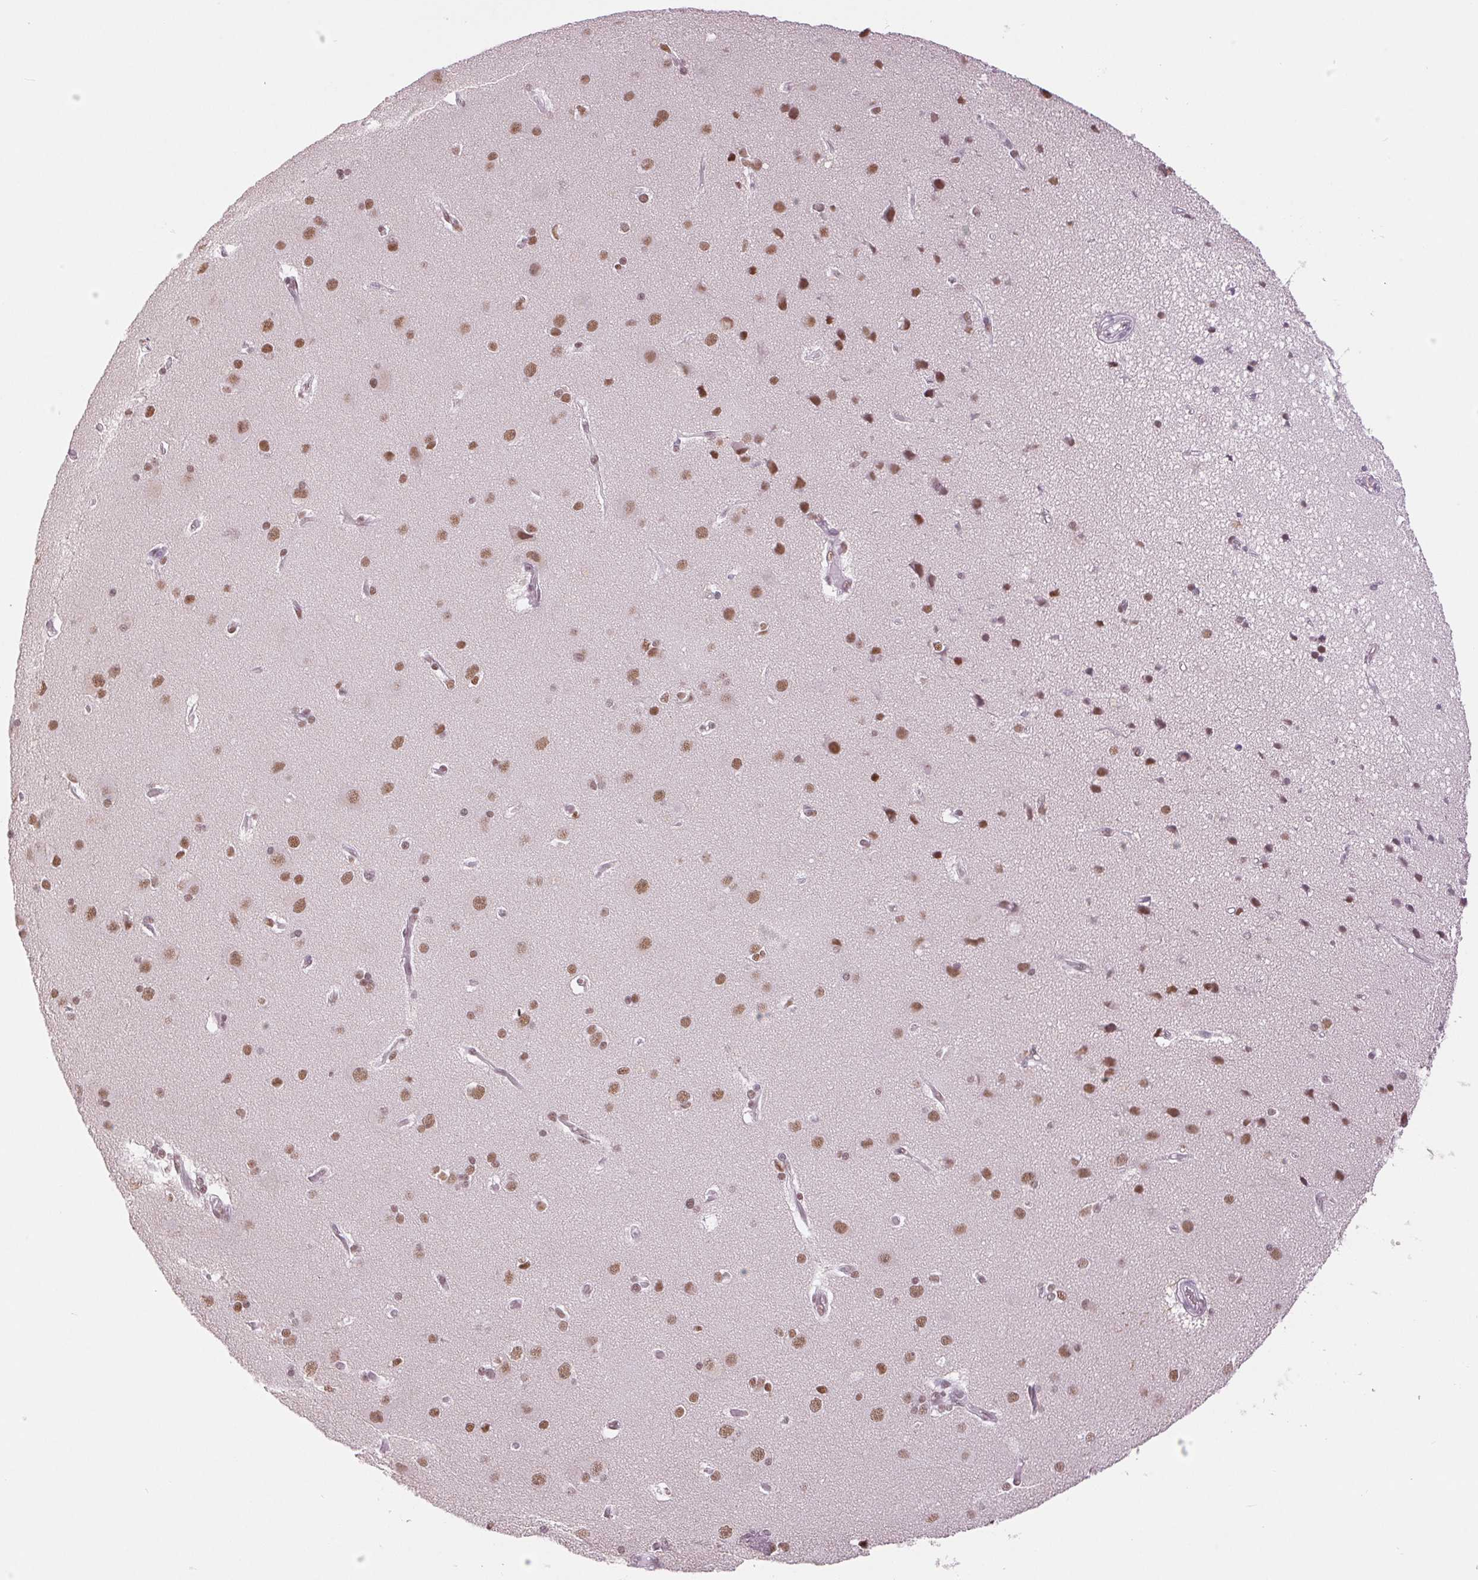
{"staining": {"intensity": "moderate", "quantity": ">75%", "location": "nuclear"}, "tissue": "cerebral cortex", "cell_type": "Endothelial cells", "image_type": "normal", "snomed": [{"axis": "morphology", "description": "Normal tissue, NOS"}, {"axis": "morphology", "description": "Glioma, malignant, High grade"}, {"axis": "topography", "description": "Cerebral cortex"}], "caption": "The immunohistochemical stain labels moderate nuclear expression in endothelial cells of unremarkable cerebral cortex.", "gene": "ZFR2", "patient": {"sex": "male", "age": 71}}